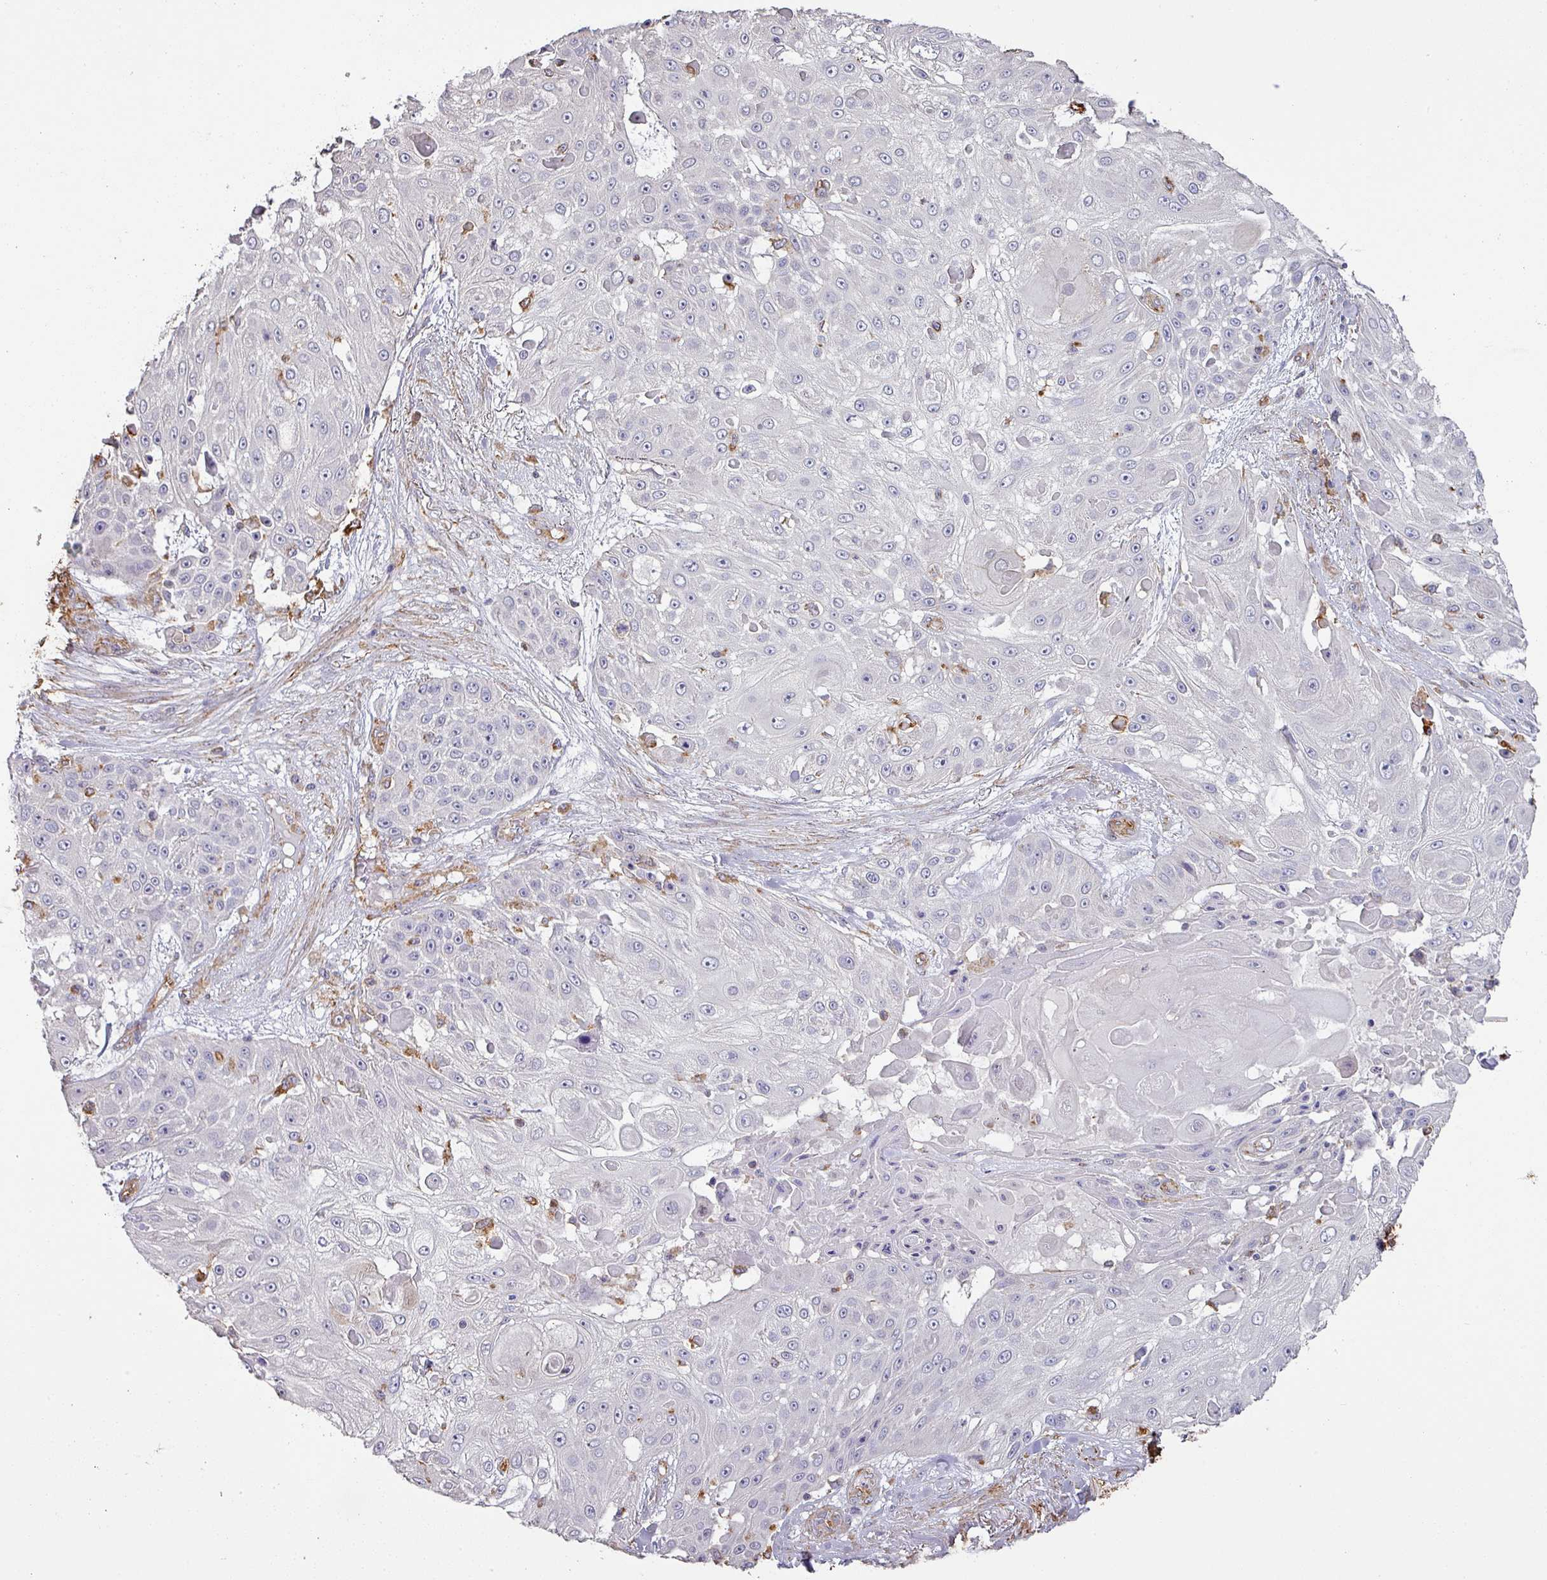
{"staining": {"intensity": "negative", "quantity": "none", "location": "none"}, "tissue": "skin cancer", "cell_type": "Tumor cells", "image_type": "cancer", "snomed": [{"axis": "morphology", "description": "Squamous cell carcinoma, NOS"}, {"axis": "topography", "description": "Skin"}], "caption": "IHC micrograph of human skin cancer stained for a protein (brown), which reveals no positivity in tumor cells.", "gene": "ZNF280C", "patient": {"sex": "female", "age": 86}}